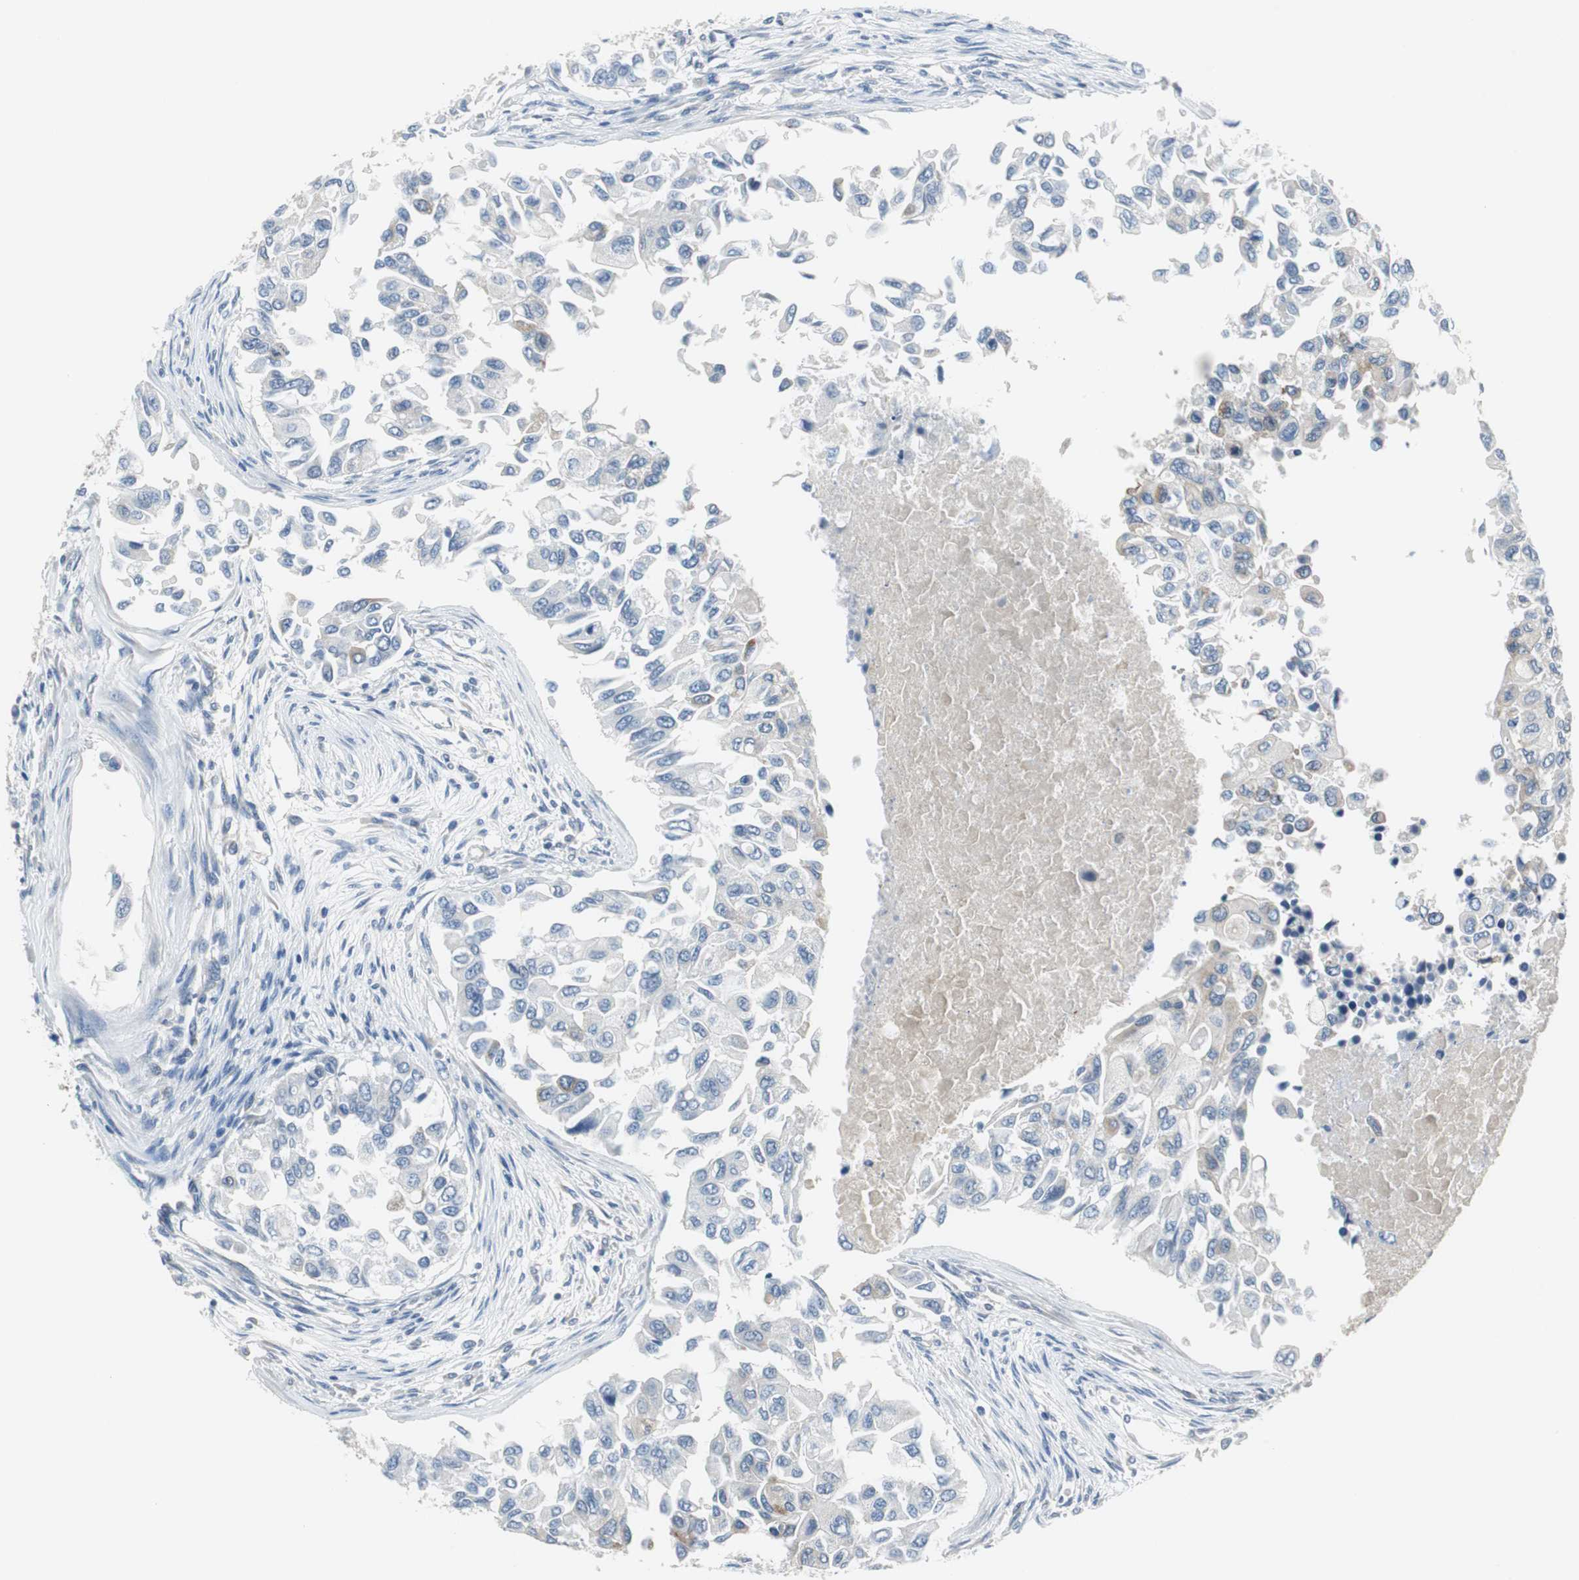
{"staining": {"intensity": "weak", "quantity": "<25%", "location": "cytoplasmic/membranous"}, "tissue": "breast cancer", "cell_type": "Tumor cells", "image_type": "cancer", "snomed": [{"axis": "morphology", "description": "Normal tissue, NOS"}, {"axis": "morphology", "description": "Duct carcinoma"}, {"axis": "topography", "description": "Breast"}], "caption": "Photomicrograph shows no protein positivity in tumor cells of breast cancer tissue. (Brightfield microscopy of DAB IHC at high magnification).", "gene": "PLAA", "patient": {"sex": "female", "age": 49}}